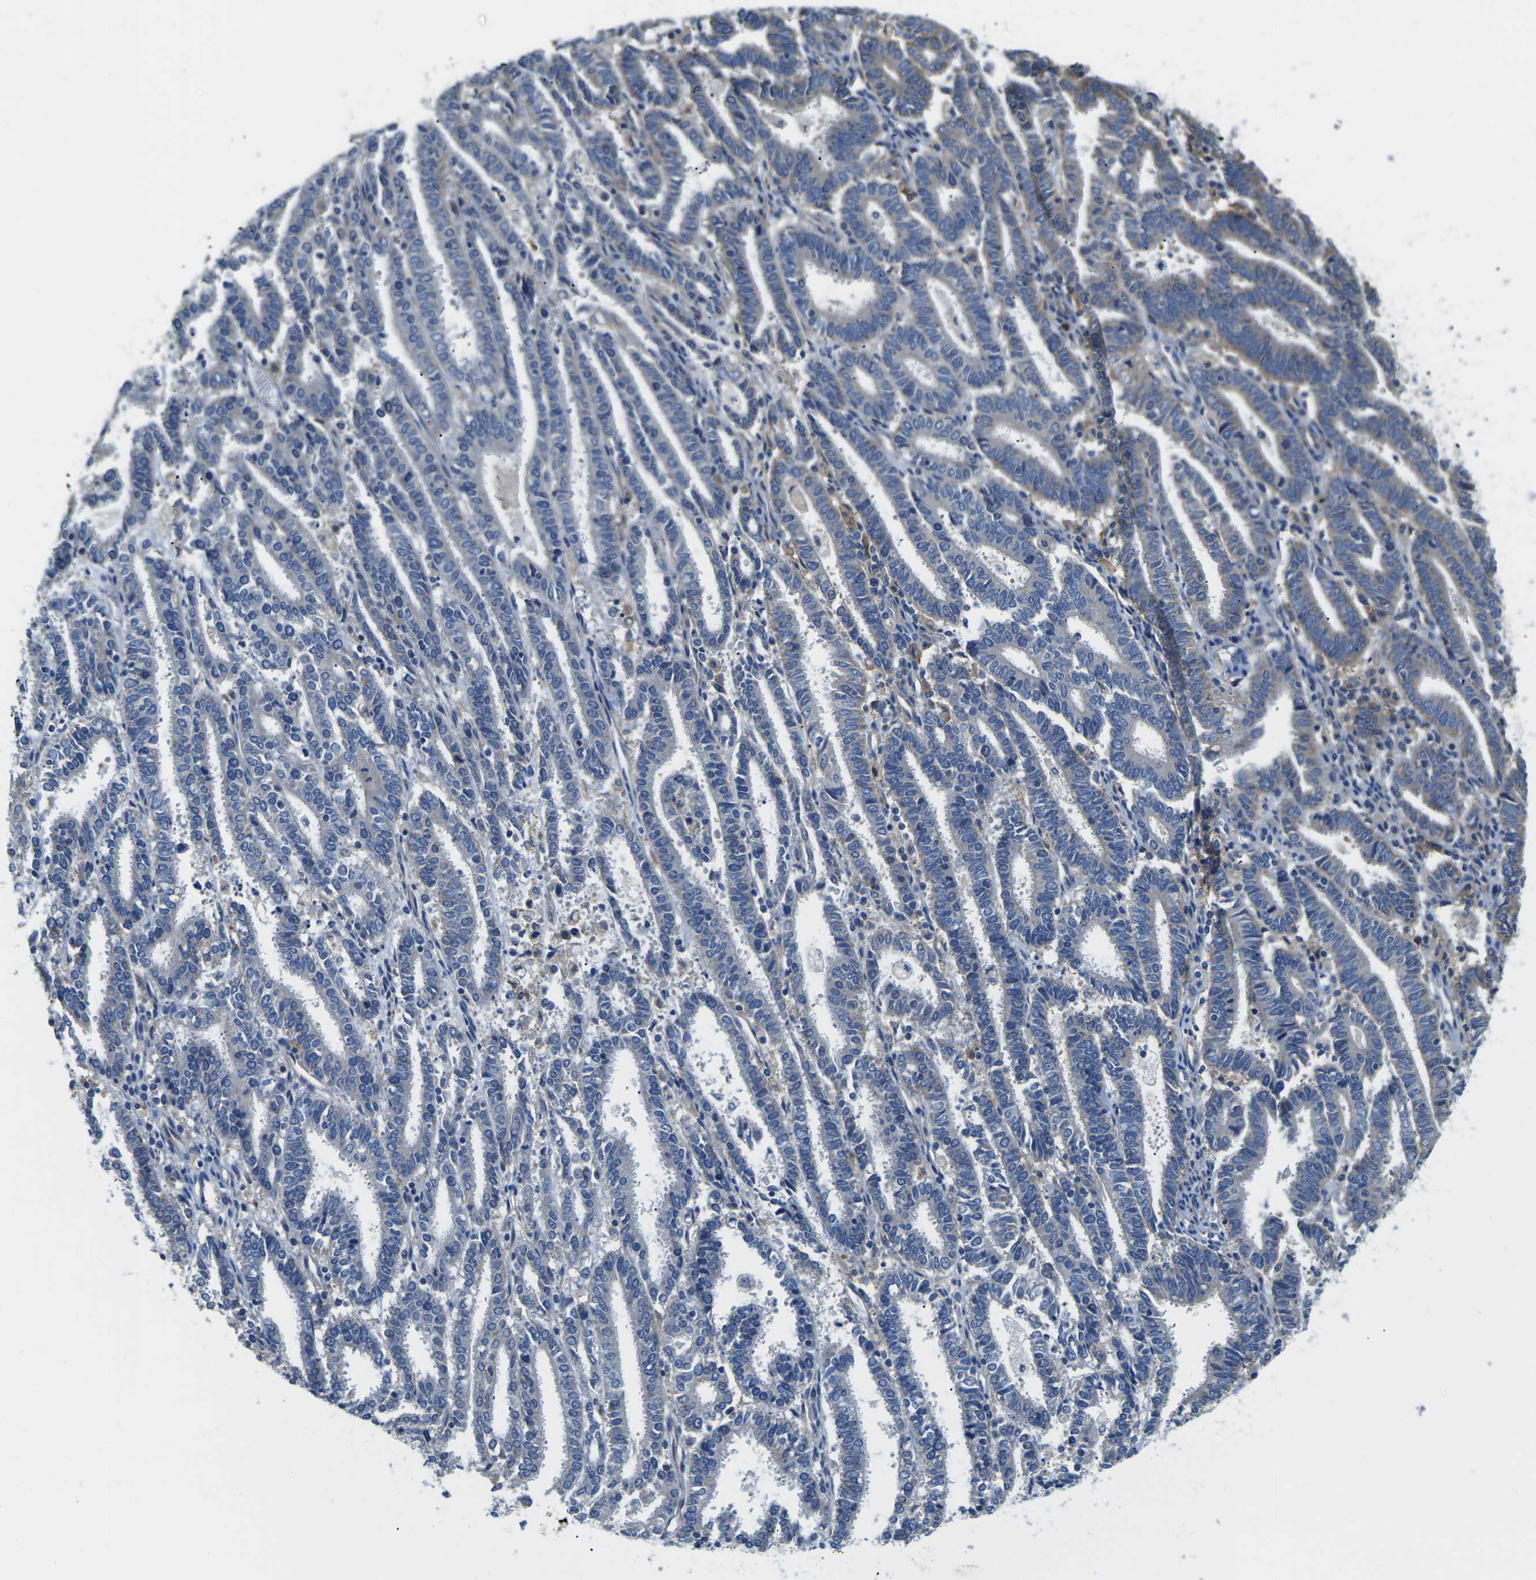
{"staining": {"intensity": "negative", "quantity": "none", "location": "none"}, "tissue": "endometrial cancer", "cell_type": "Tumor cells", "image_type": "cancer", "snomed": [{"axis": "morphology", "description": "Adenocarcinoma, NOS"}, {"axis": "topography", "description": "Uterus"}], "caption": "Immunohistochemical staining of endometrial cancer (adenocarcinoma) displays no significant positivity in tumor cells.", "gene": "TMEFF2", "patient": {"sex": "female", "age": 83}}